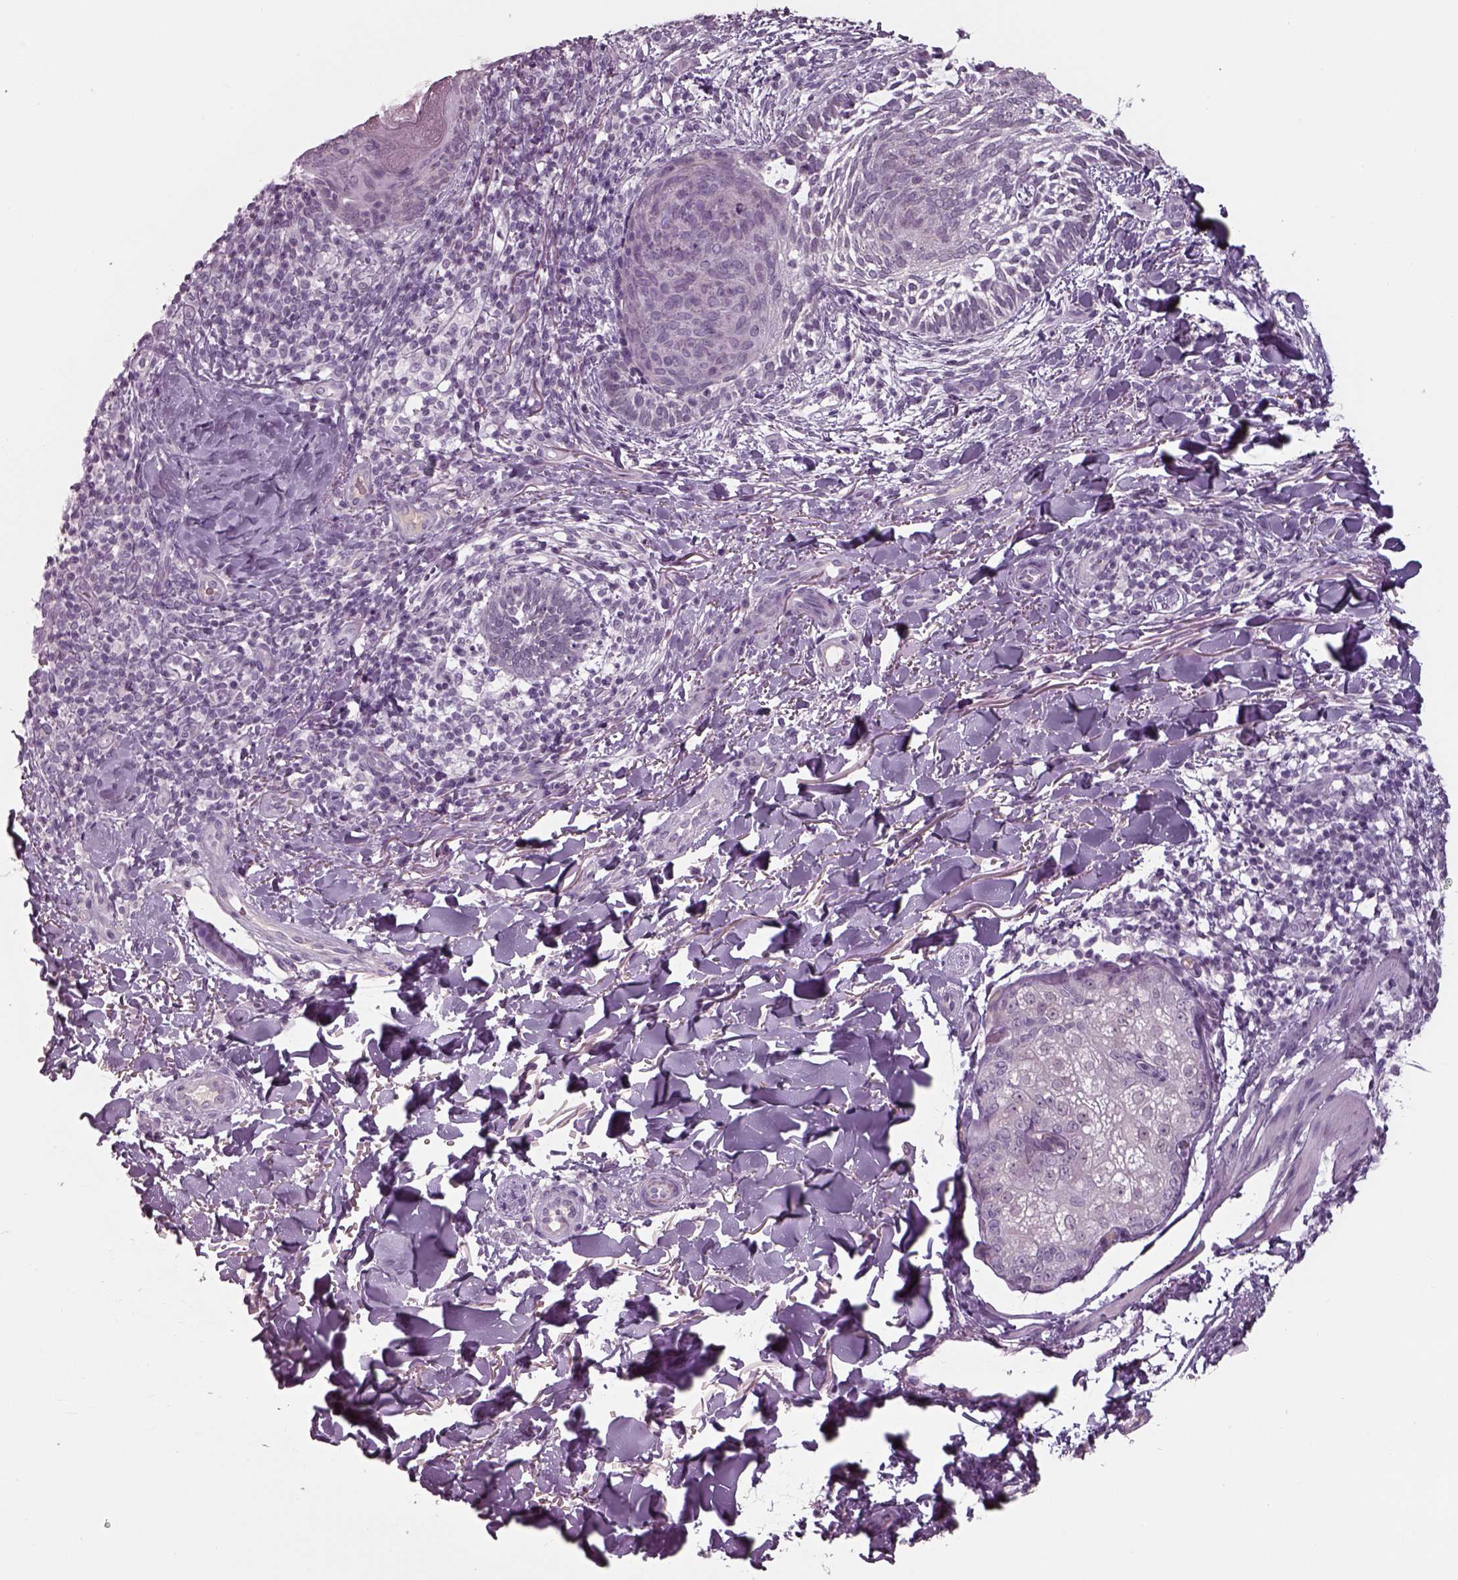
{"staining": {"intensity": "negative", "quantity": "none", "location": "none"}, "tissue": "skin cancer", "cell_type": "Tumor cells", "image_type": "cancer", "snomed": [{"axis": "morphology", "description": "Normal tissue, NOS"}, {"axis": "morphology", "description": "Basal cell carcinoma"}, {"axis": "topography", "description": "Skin"}], "caption": "Immunohistochemistry histopathology image of skin cancer stained for a protein (brown), which shows no expression in tumor cells.", "gene": "SEPTIN14", "patient": {"sex": "male", "age": 46}}